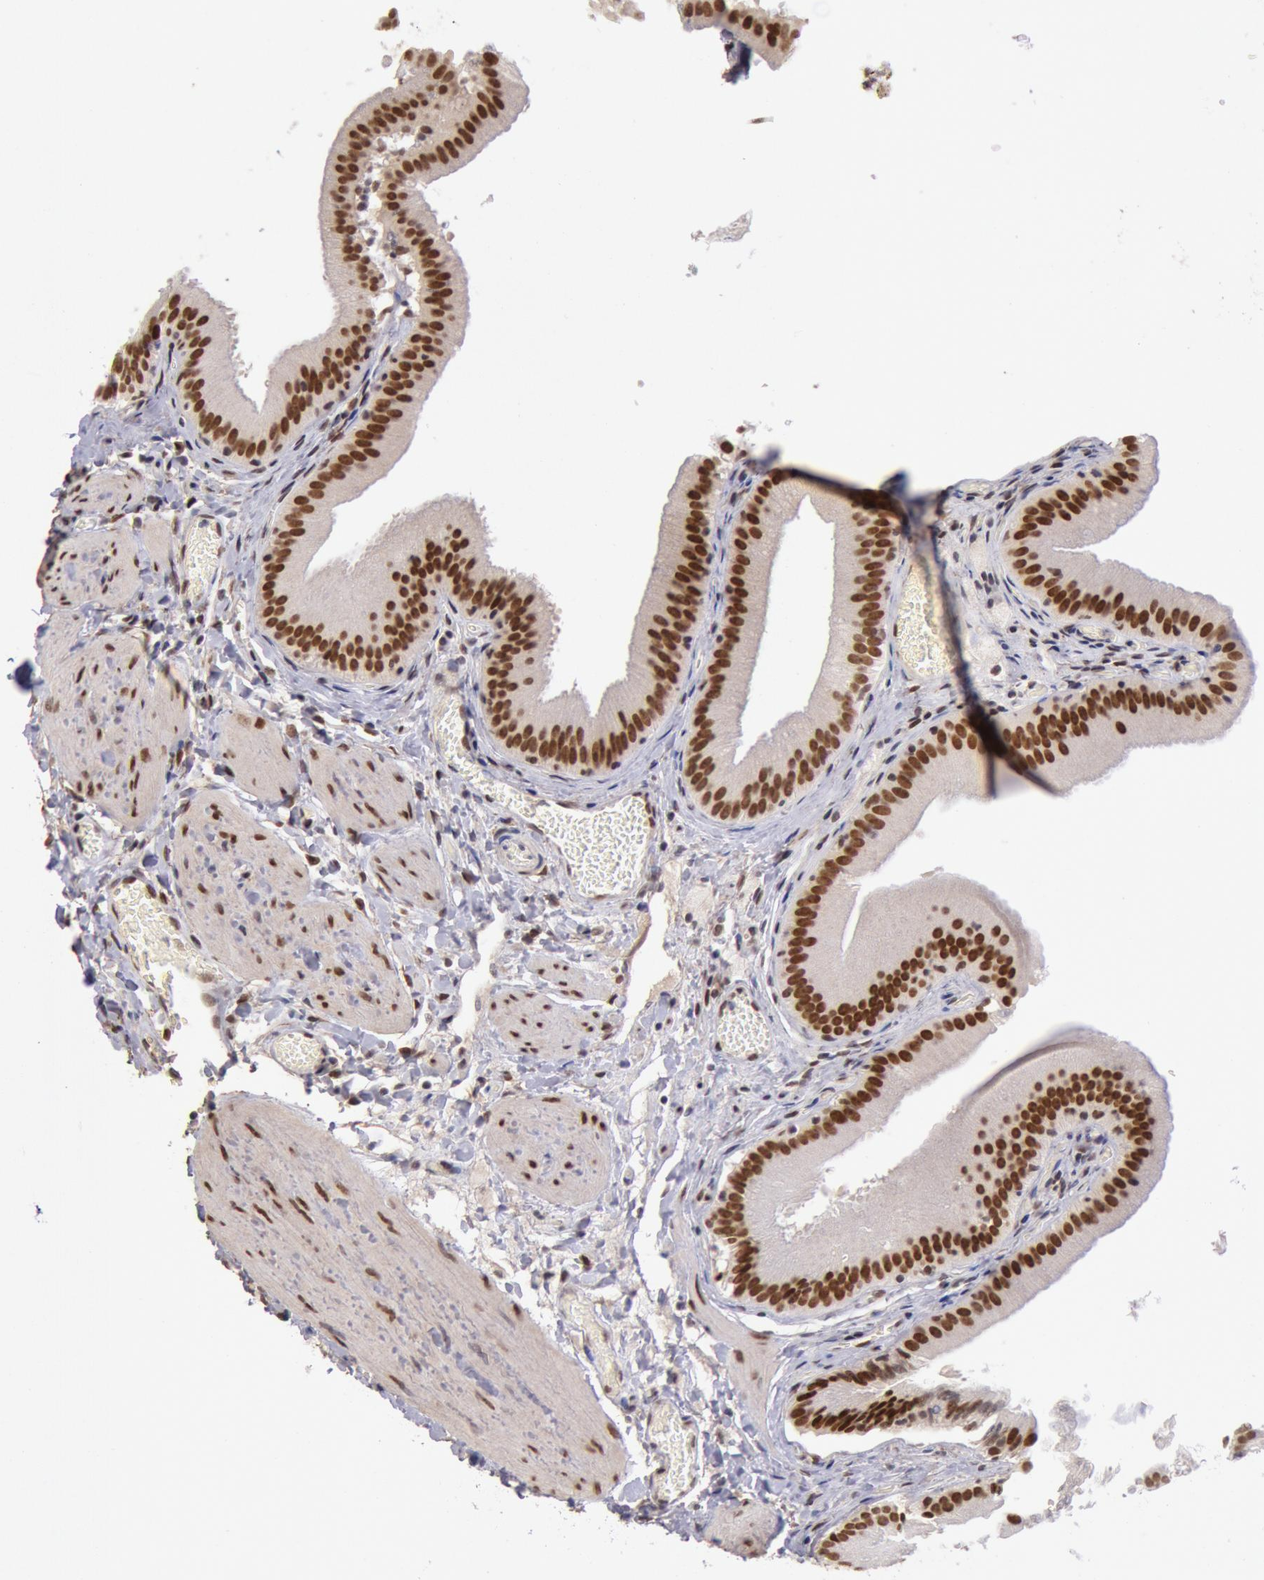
{"staining": {"intensity": "strong", "quantity": ">75%", "location": "nuclear"}, "tissue": "gallbladder", "cell_type": "Glandular cells", "image_type": "normal", "snomed": [{"axis": "morphology", "description": "Normal tissue, NOS"}, {"axis": "topography", "description": "Gallbladder"}], "caption": "Human gallbladder stained for a protein (brown) shows strong nuclear positive staining in approximately >75% of glandular cells.", "gene": "CDKN2B", "patient": {"sex": "female", "age": 24}}